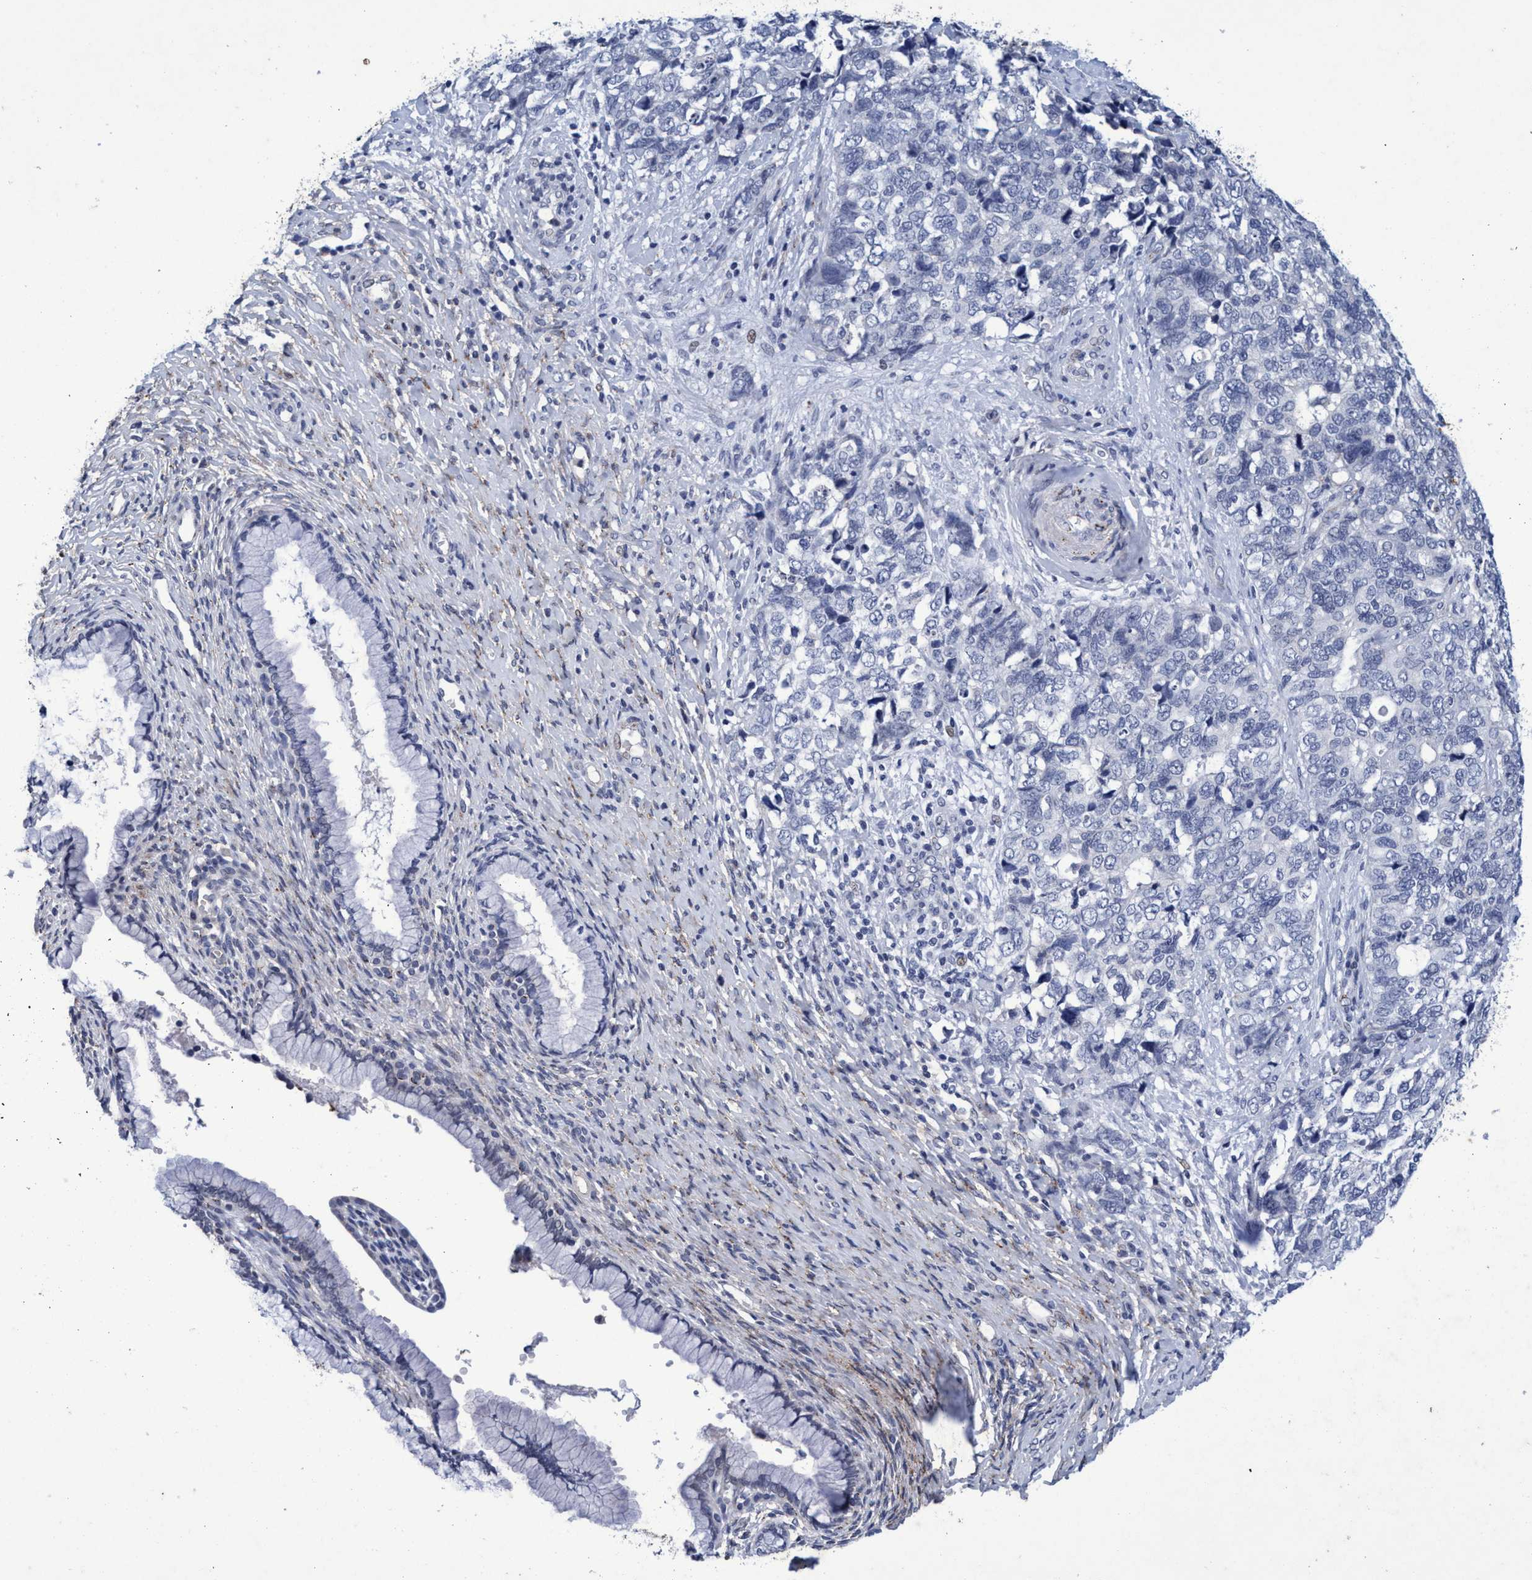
{"staining": {"intensity": "negative", "quantity": "none", "location": "none"}, "tissue": "cervical cancer", "cell_type": "Tumor cells", "image_type": "cancer", "snomed": [{"axis": "morphology", "description": "Squamous cell carcinoma, NOS"}, {"axis": "topography", "description": "Cervix"}], "caption": "Cervical cancer stained for a protein using immunohistochemistry shows no staining tumor cells.", "gene": "GRB14", "patient": {"sex": "female", "age": 63}}